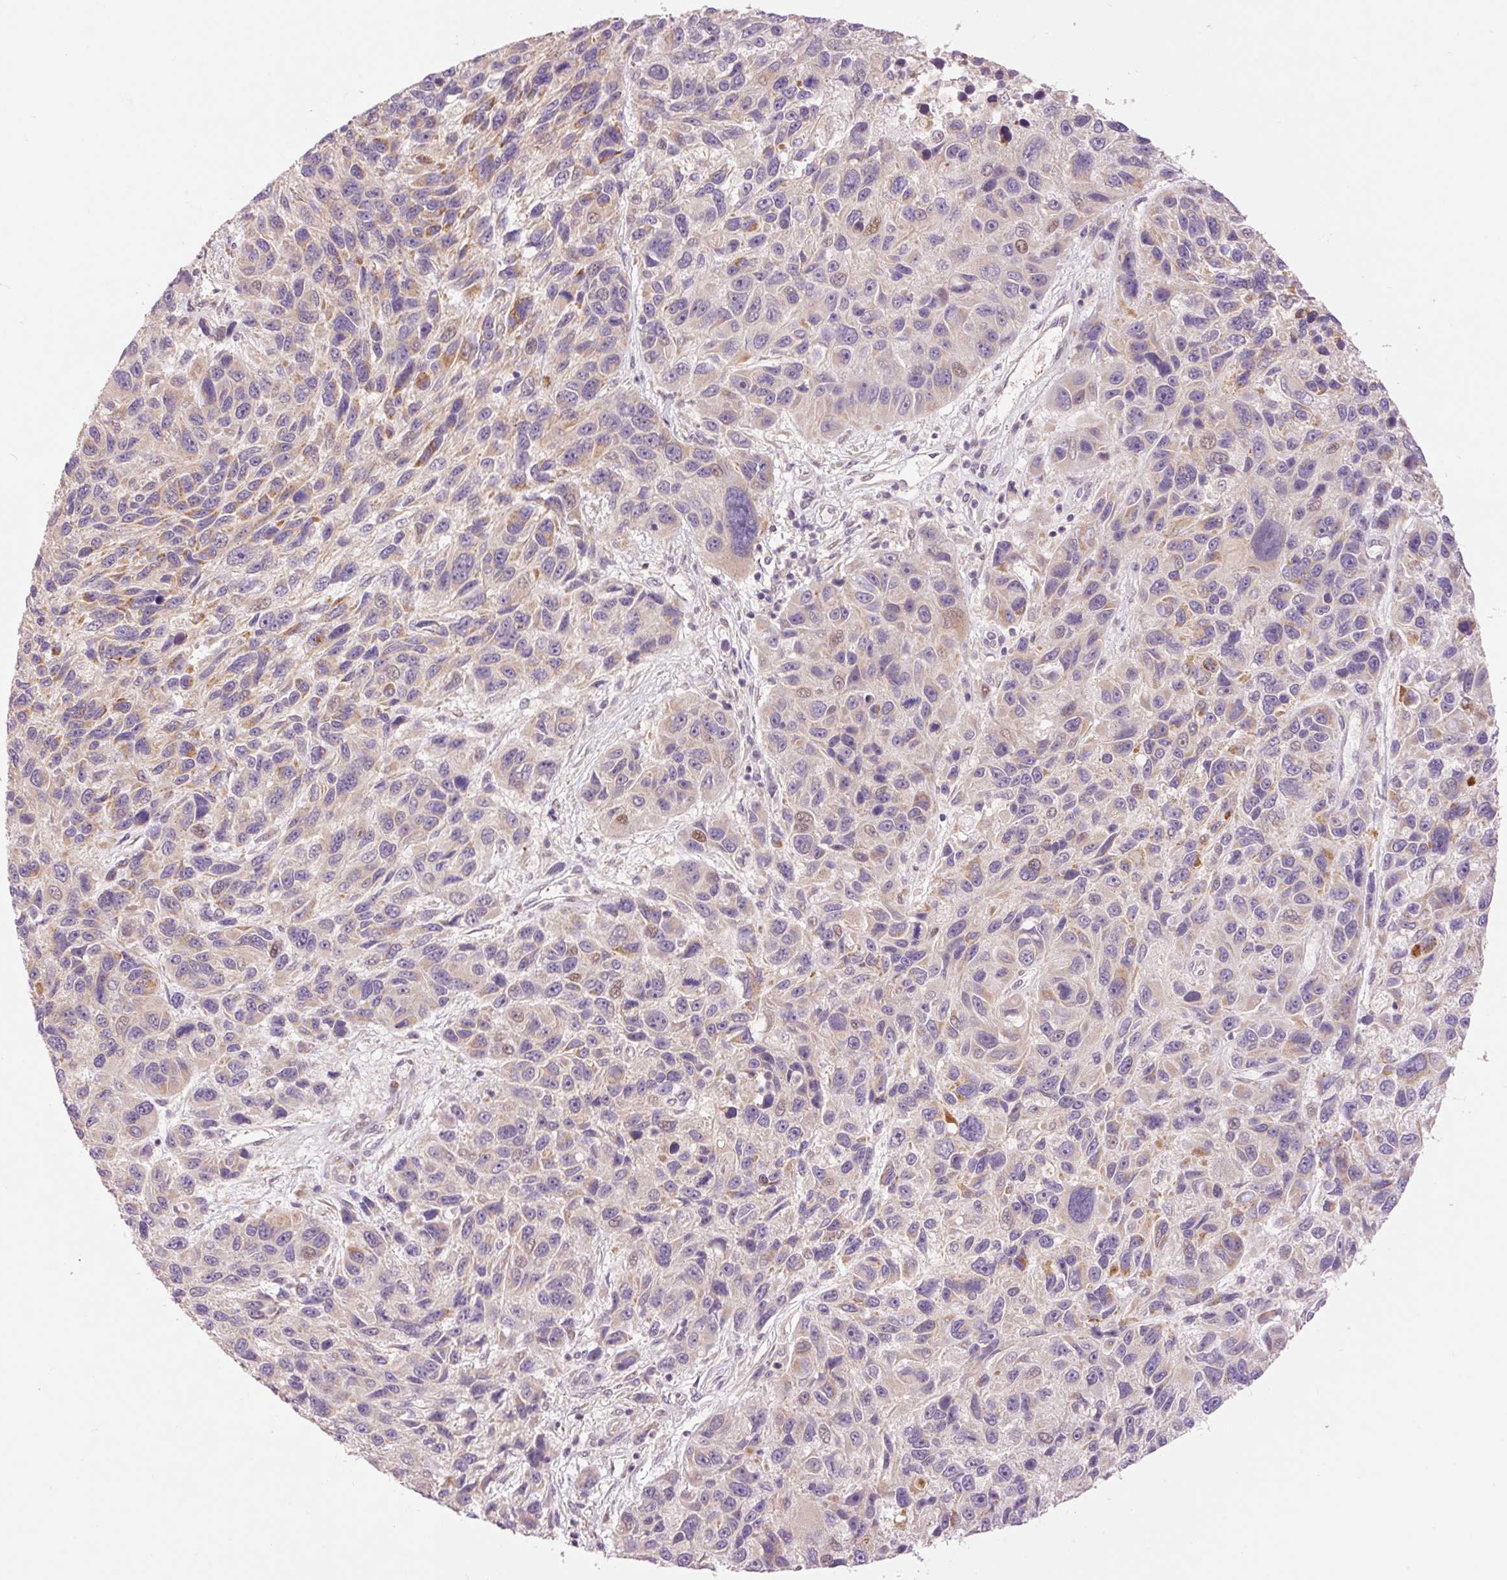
{"staining": {"intensity": "moderate", "quantity": "<25%", "location": "cytoplasmic/membranous"}, "tissue": "melanoma", "cell_type": "Tumor cells", "image_type": "cancer", "snomed": [{"axis": "morphology", "description": "Malignant melanoma, NOS"}, {"axis": "topography", "description": "Skin"}], "caption": "Protein staining demonstrates moderate cytoplasmic/membranous positivity in about <25% of tumor cells in malignant melanoma.", "gene": "SLC29A3", "patient": {"sex": "male", "age": 53}}